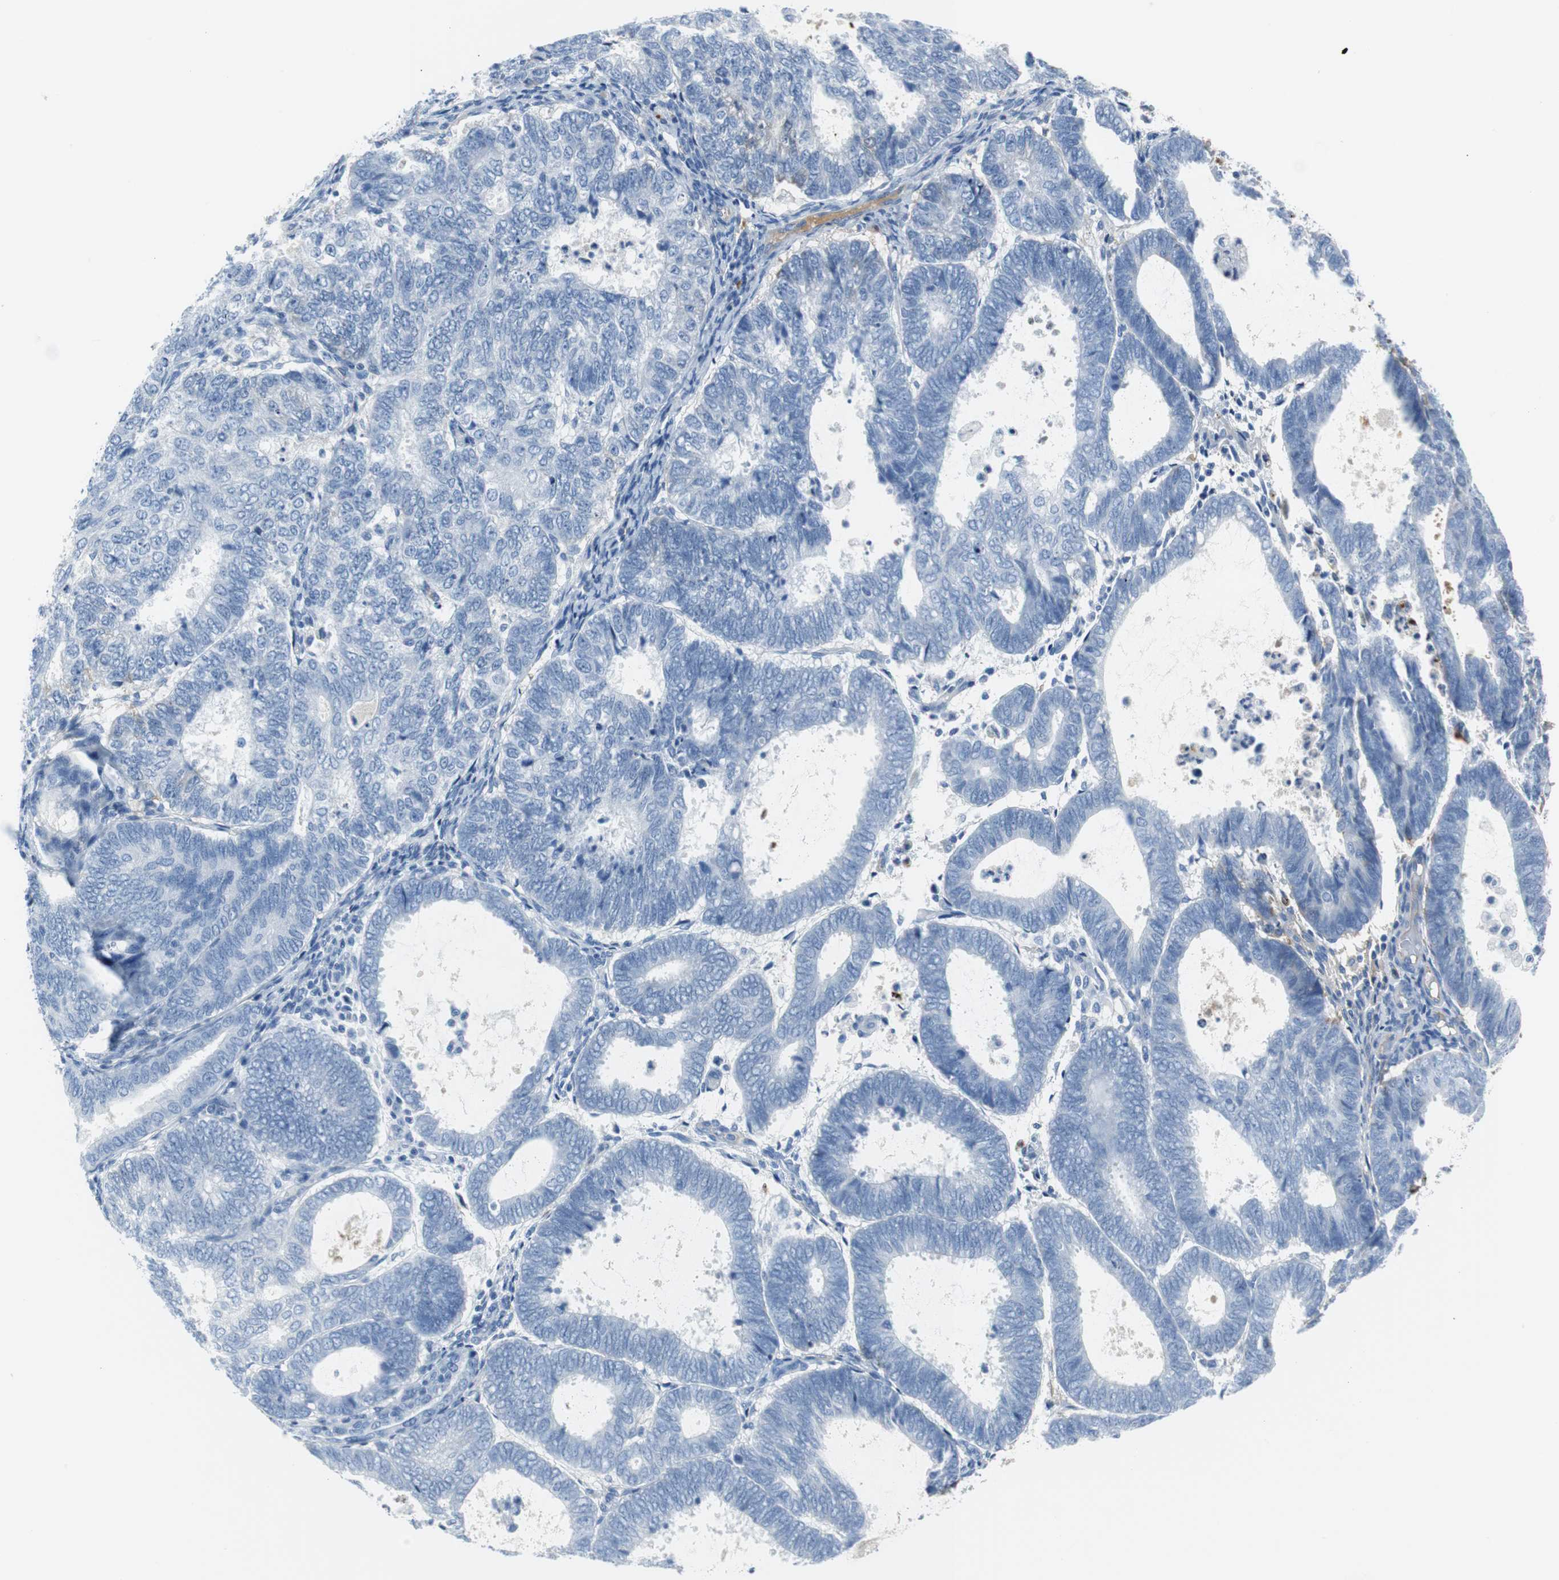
{"staining": {"intensity": "negative", "quantity": "none", "location": "none"}, "tissue": "endometrial cancer", "cell_type": "Tumor cells", "image_type": "cancer", "snomed": [{"axis": "morphology", "description": "Adenocarcinoma, NOS"}, {"axis": "topography", "description": "Uterus"}], "caption": "Endometrial adenocarcinoma was stained to show a protein in brown. There is no significant staining in tumor cells.", "gene": "APCS", "patient": {"sex": "female", "age": 60}}